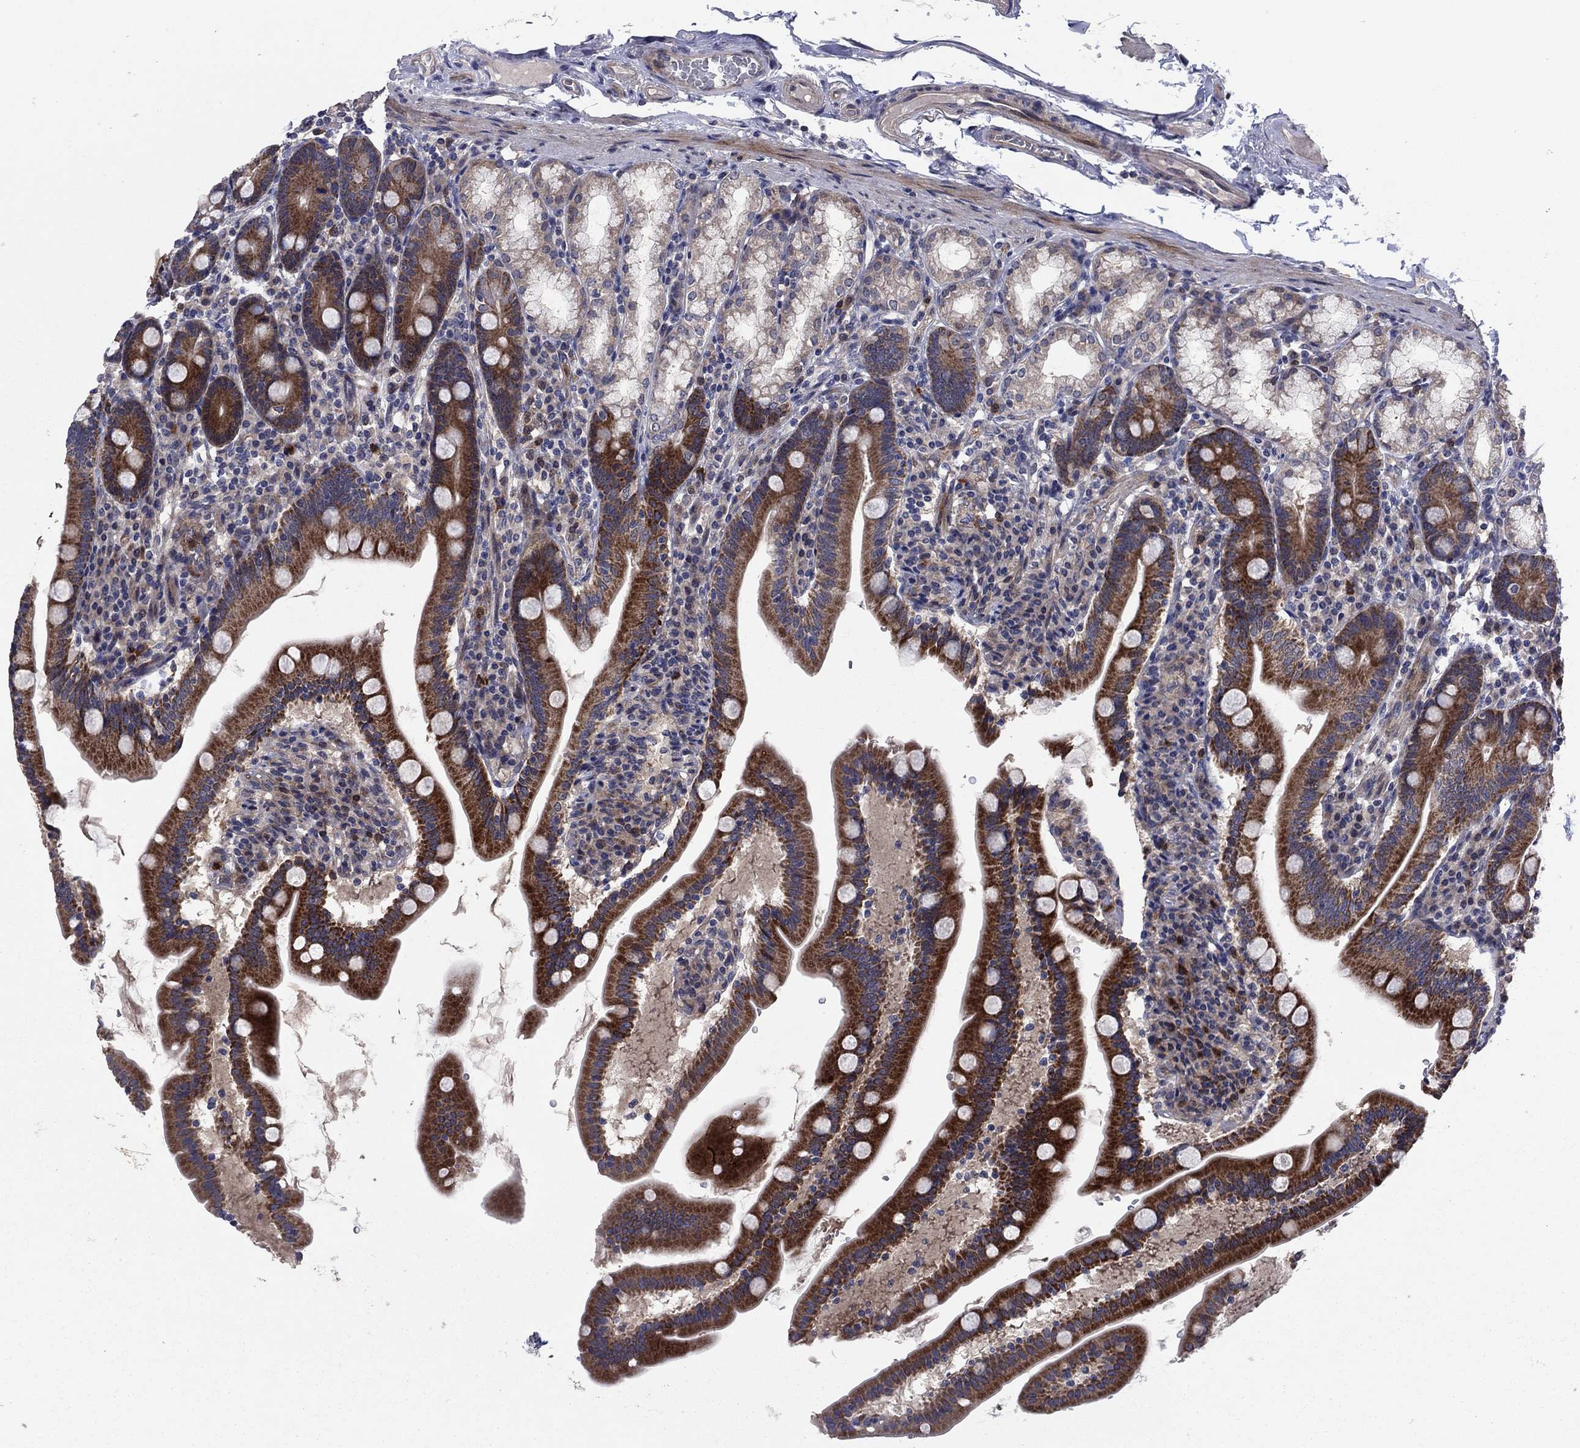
{"staining": {"intensity": "strong", "quantity": ">75%", "location": "cytoplasmic/membranous"}, "tissue": "duodenum", "cell_type": "Glandular cells", "image_type": "normal", "snomed": [{"axis": "morphology", "description": "Normal tissue, NOS"}, {"axis": "topography", "description": "Duodenum"}], "caption": "Unremarkable duodenum shows strong cytoplasmic/membranous positivity in about >75% of glandular cells, visualized by immunohistochemistry.", "gene": "MSRB1", "patient": {"sex": "female", "age": 67}}